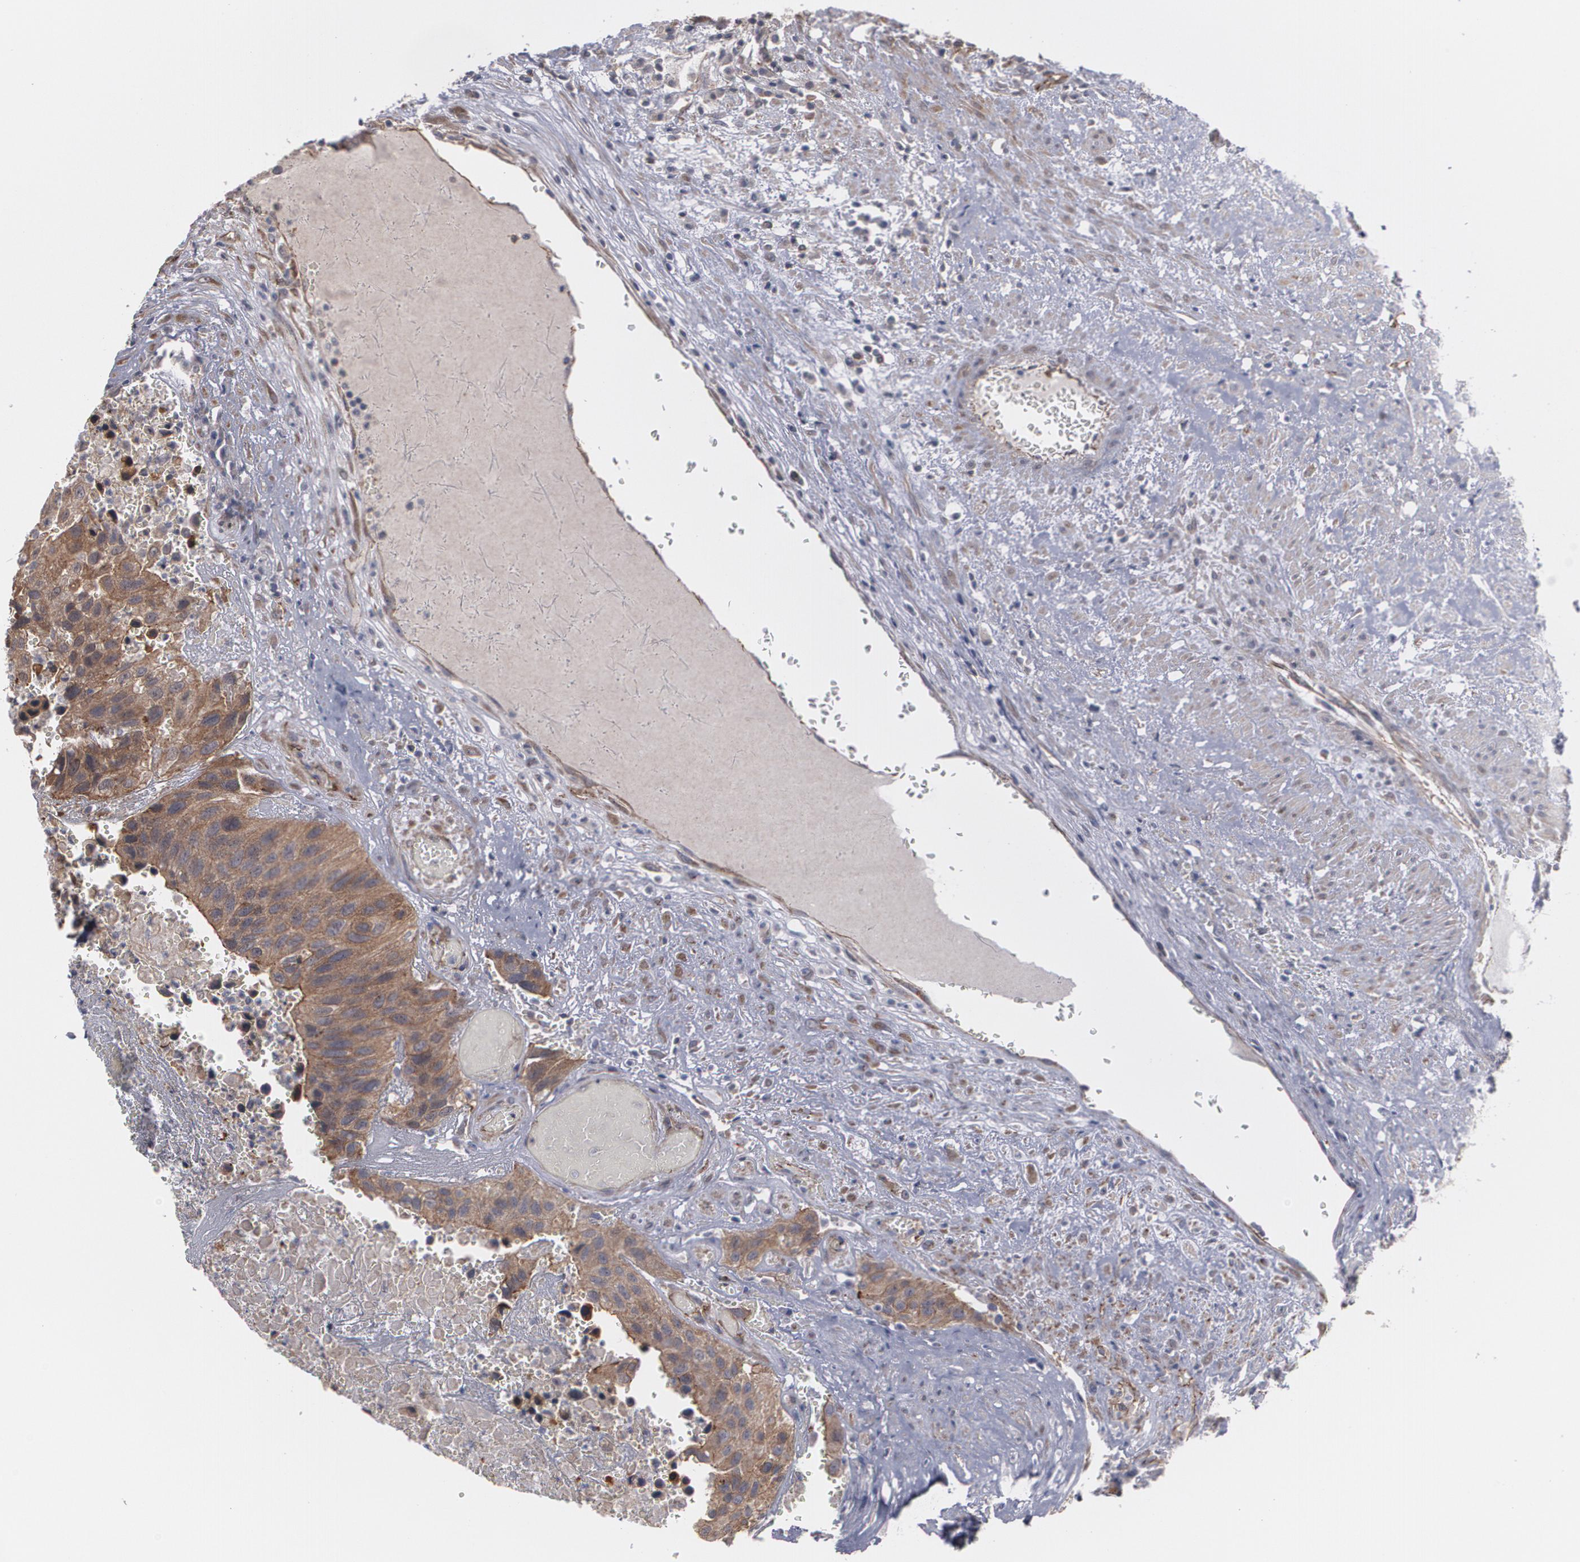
{"staining": {"intensity": "strong", "quantity": ">75%", "location": "cytoplasmic/membranous"}, "tissue": "urothelial cancer", "cell_type": "Tumor cells", "image_type": "cancer", "snomed": [{"axis": "morphology", "description": "Urothelial carcinoma, High grade"}, {"axis": "topography", "description": "Urinary bladder"}], "caption": "Immunohistochemical staining of urothelial carcinoma (high-grade) shows high levels of strong cytoplasmic/membranous protein expression in about >75% of tumor cells. The staining is performed using DAB (3,3'-diaminobenzidine) brown chromogen to label protein expression. The nuclei are counter-stained blue using hematoxylin.", "gene": "TJP1", "patient": {"sex": "male", "age": 66}}